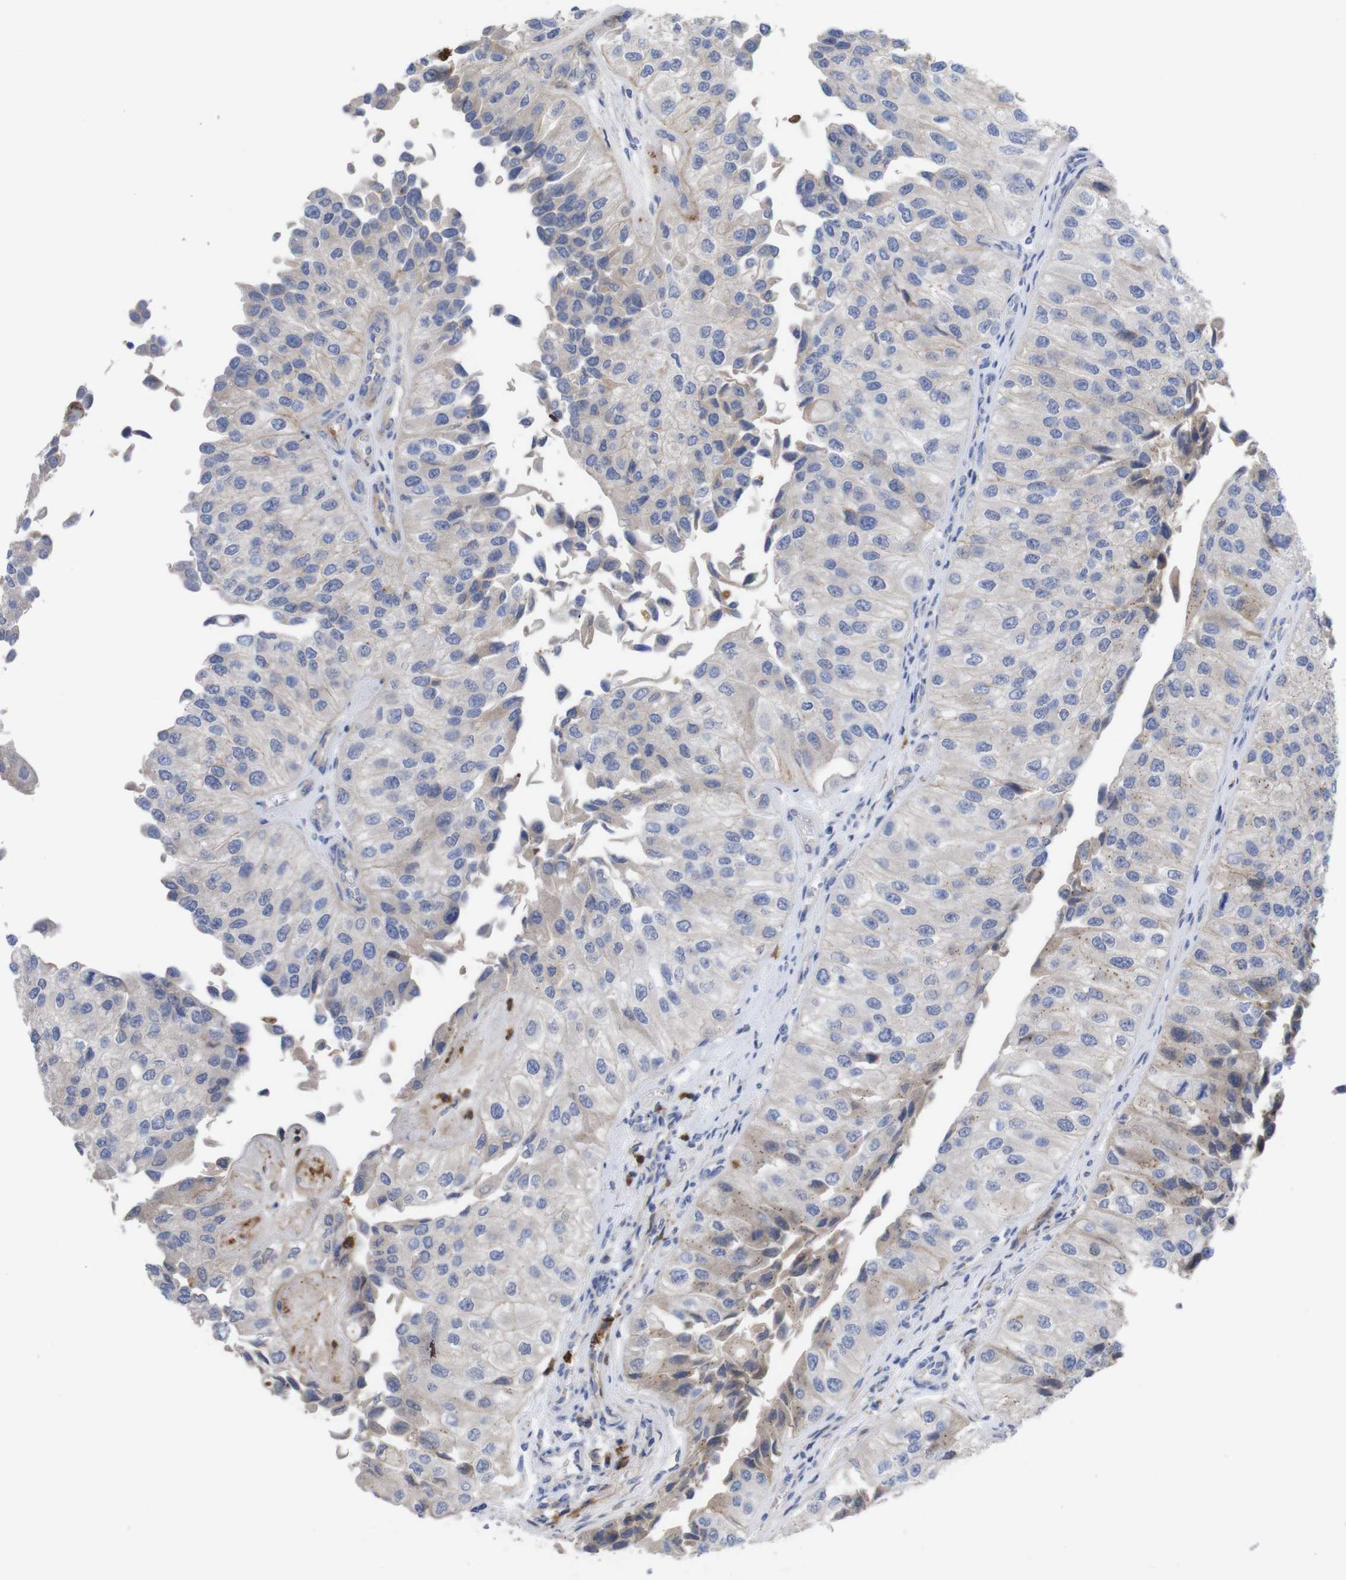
{"staining": {"intensity": "weak", "quantity": "<25%", "location": "cytoplasmic/membranous"}, "tissue": "urothelial cancer", "cell_type": "Tumor cells", "image_type": "cancer", "snomed": [{"axis": "morphology", "description": "Urothelial carcinoma, High grade"}, {"axis": "topography", "description": "Kidney"}, {"axis": "topography", "description": "Urinary bladder"}], "caption": "Urothelial cancer was stained to show a protein in brown. There is no significant staining in tumor cells. (DAB immunohistochemistry with hematoxylin counter stain).", "gene": "C5AR1", "patient": {"sex": "male", "age": 77}}